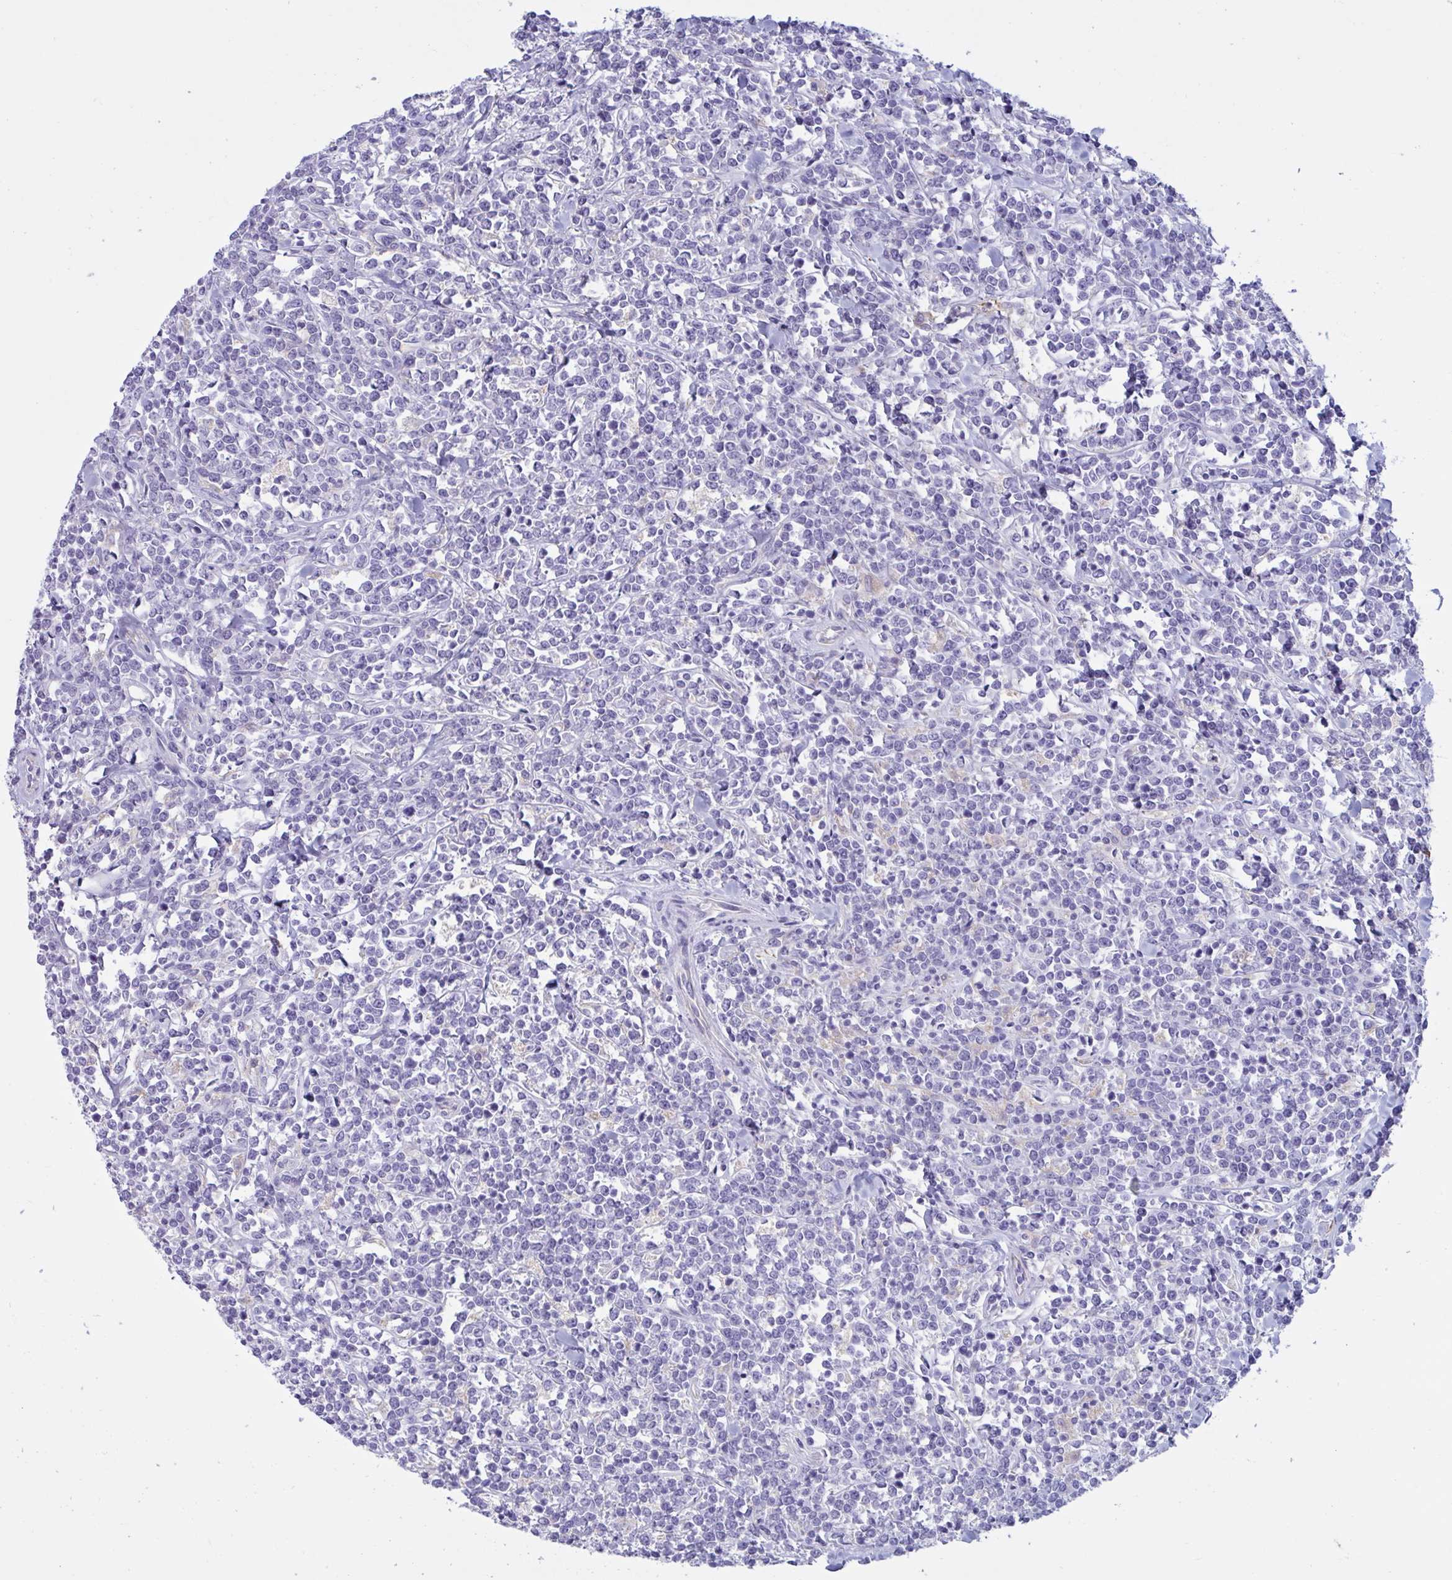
{"staining": {"intensity": "negative", "quantity": "none", "location": "none"}, "tissue": "lymphoma", "cell_type": "Tumor cells", "image_type": "cancer", "snomed": [{"axis": "morphology", "description": "Malignant lymphoma, non-Hodgkin's type, High grade"}, {"axis": "topography", "description": "Small intestine"}, {"axis": "topography", "description": "Colon"}], "caption": "DAB (3,3'-diaminobenzidine) immunohistochemical staining of human lymphoma displays no significant expression in tumor cells.", "gene": "RPL22L1", "patient": {"sex": "male", "age": 8}}